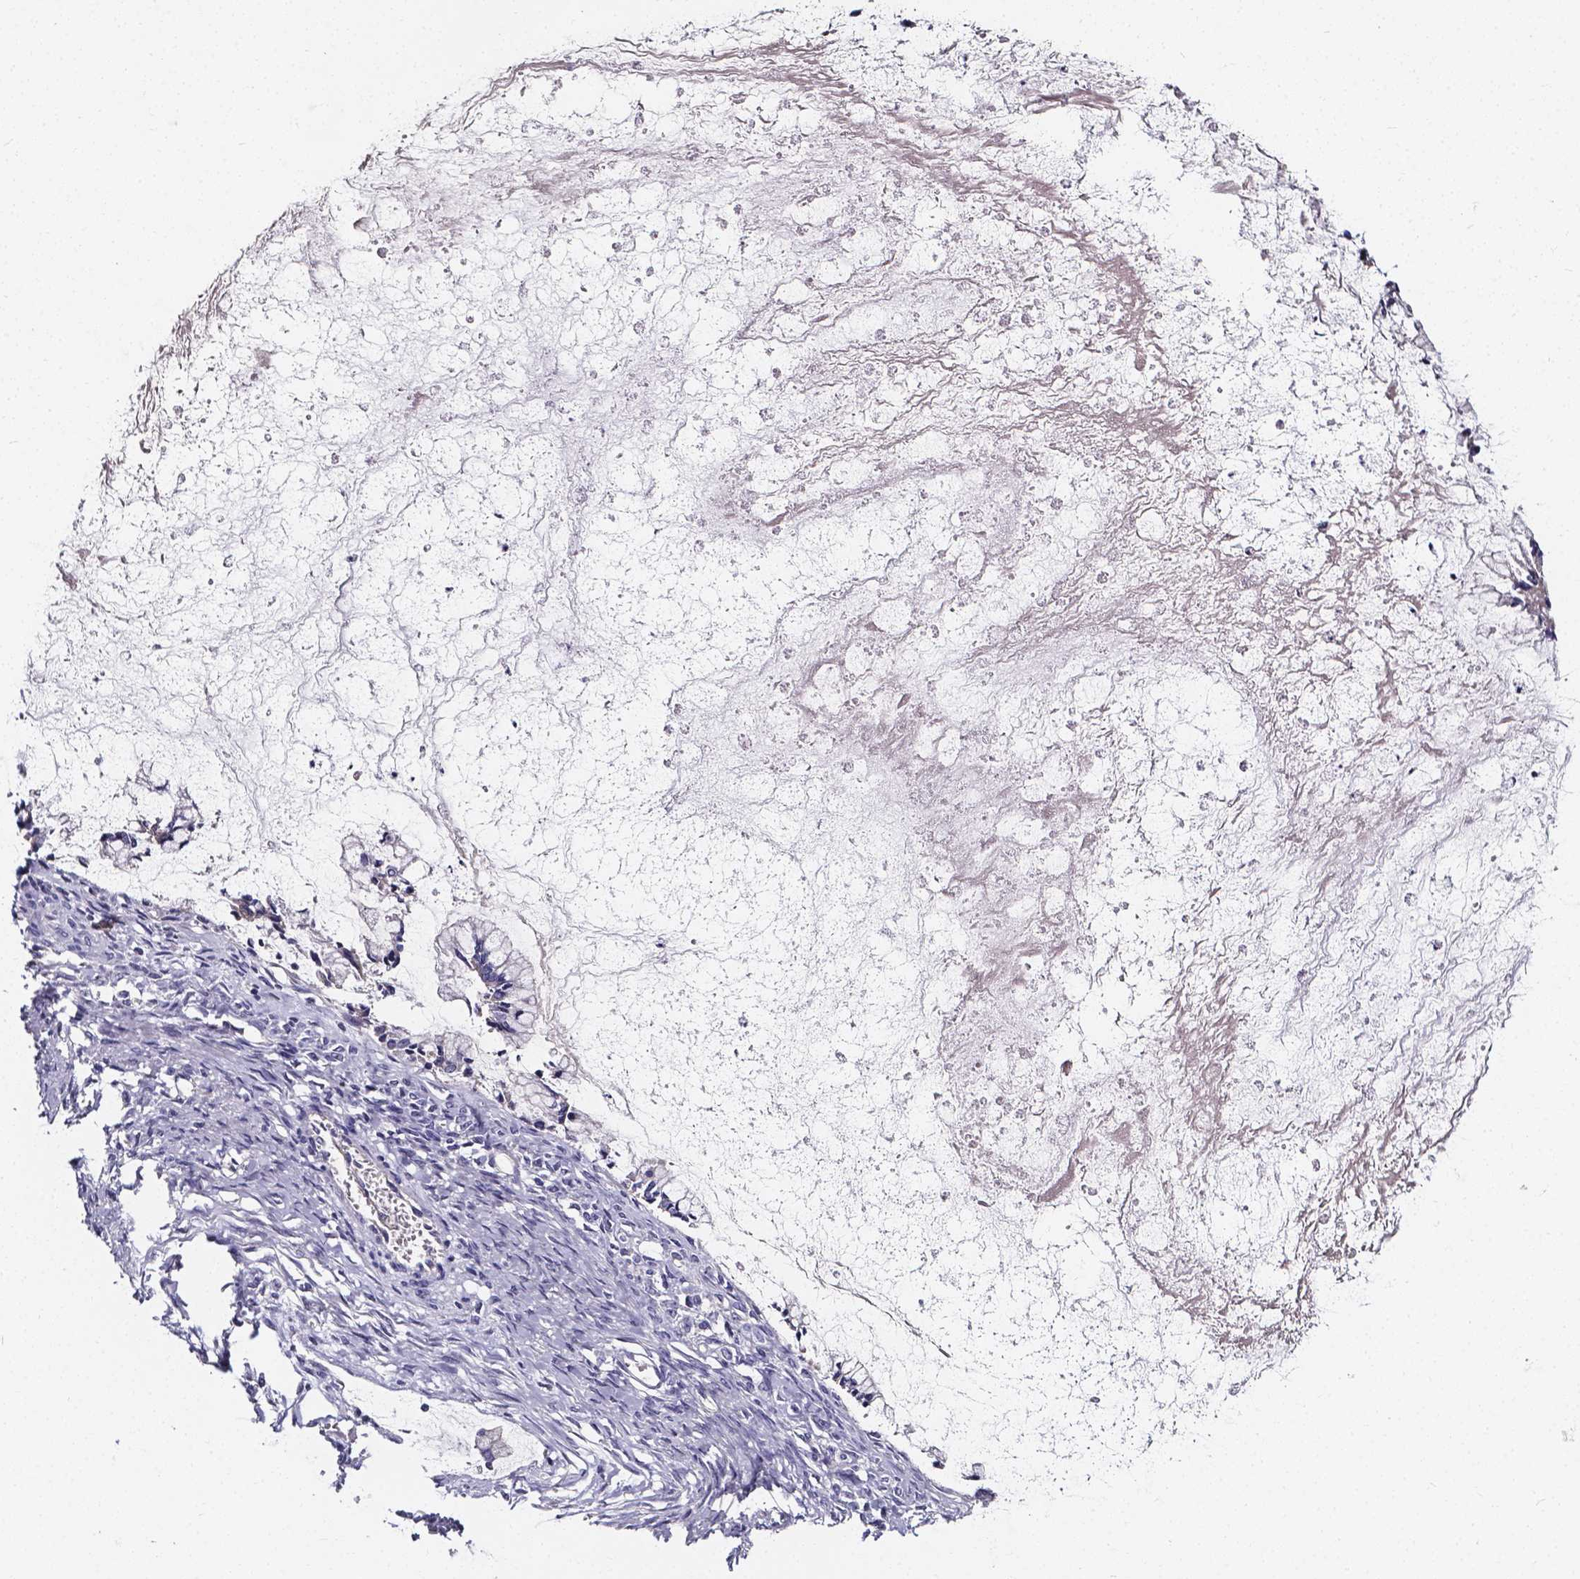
{"staining": {"intensity": "negative", "quantity": "none", "location": "none"}, "tissue": "ovarian cancer", "cell_type": "Tumor cells", "image_type": "cancer", "snomed": [{"axis": "morphology", "description": "Cystadenocarcinoma, mucinous, NOS"}, {"axis": "topography", "description": "Ovary"}], "caption": "Immunohistochemistry of mucinous cystadenocarcinoma (ovarian) exhibits no expression in tumor cells.", "gene": "CACNG8", "patient": {"sex": "female", "age": 67}}